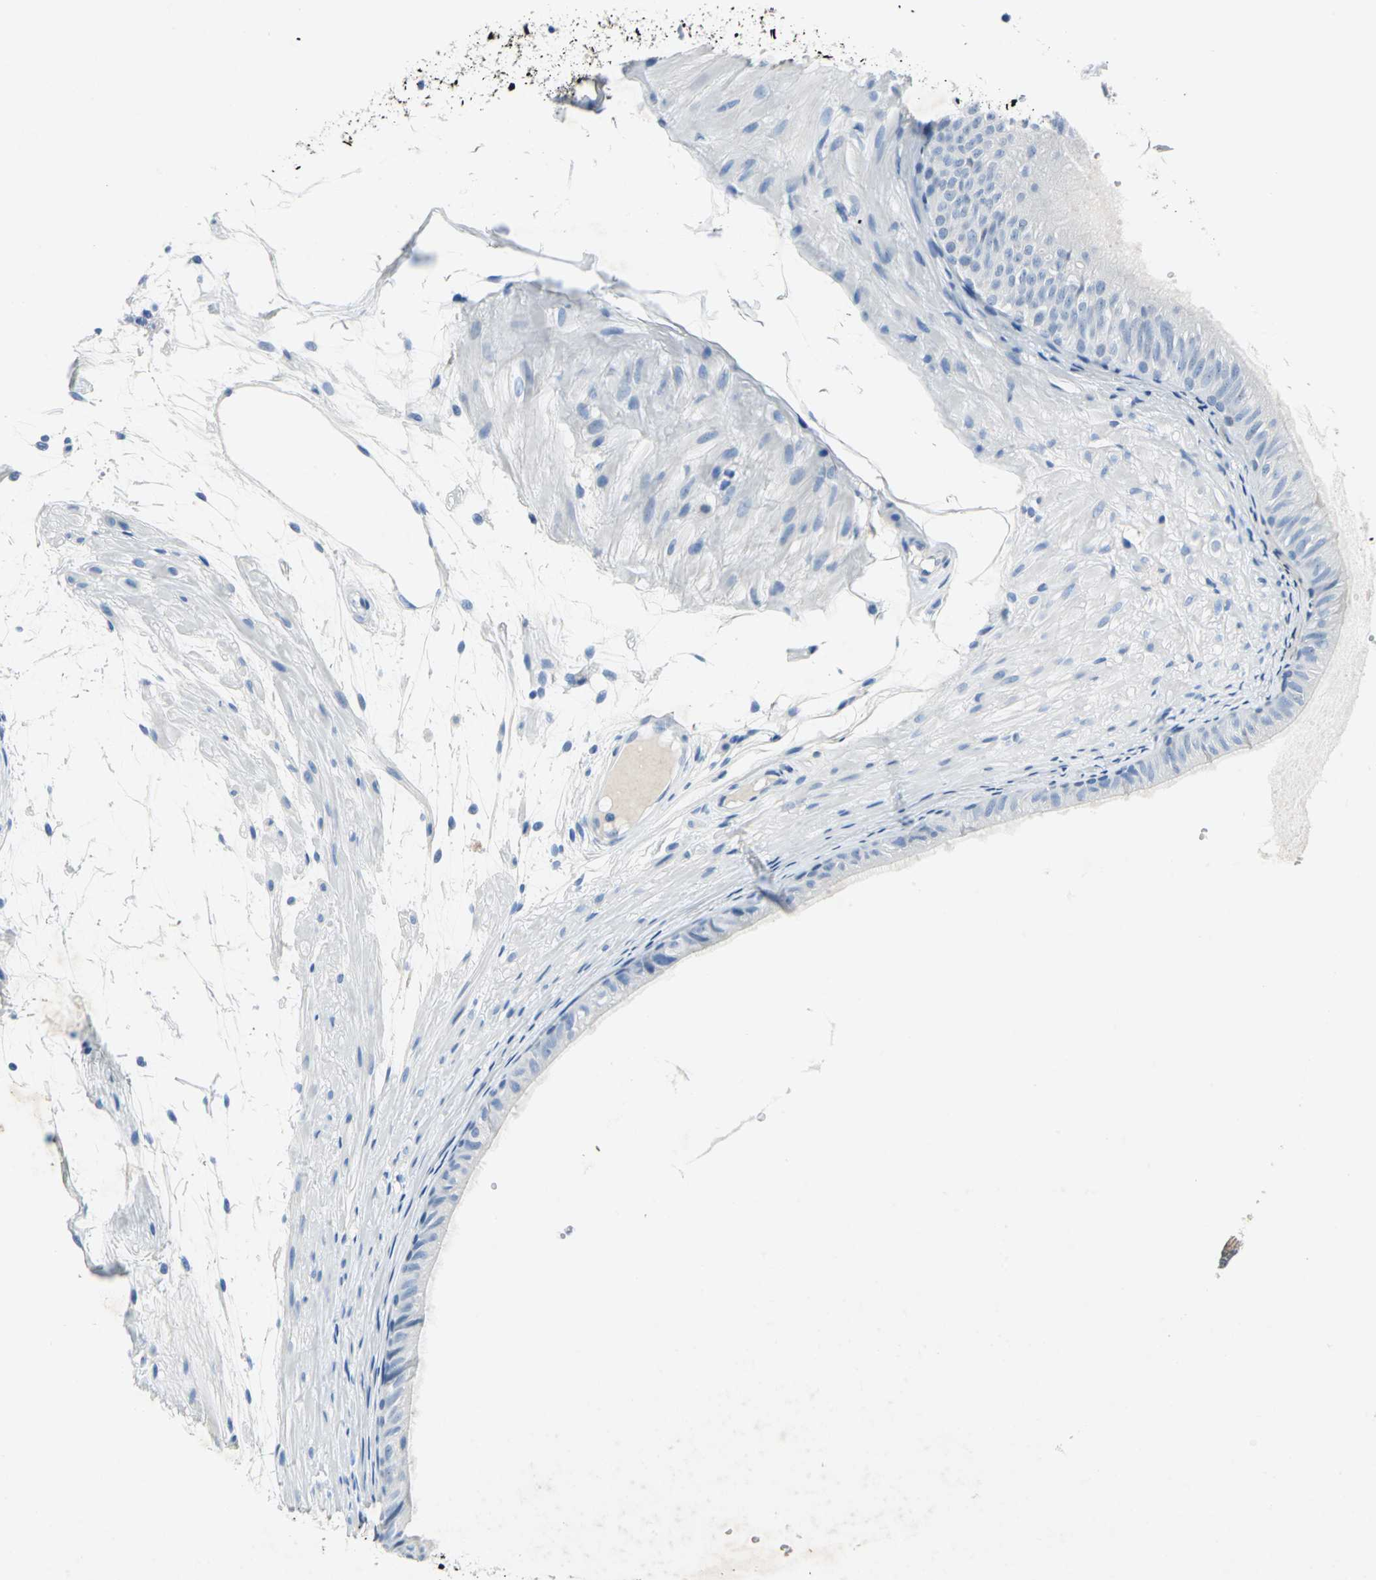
{"staining": {"intensity": "weak", "quantity": "<25%", "location": "cytoplasmic/membranous"}, "tissue": "epididymis", "cell_type": "Glandular cells", "image_type": "normal", "snomed": [{"axis": "morphology", "description": "Normal tissue, NOS"}, {"axis": "morphology", "description": "Atrophy, NOS"}, {"axis": "topography", "description": "Testis"}, {"axis": "topography", "description": "Epididymis"}], "caption": "IHC of normal epididymis shows no expression in glandular cells.", "gene": "SFN", "patient": {"sex": "male", "age": 18}}